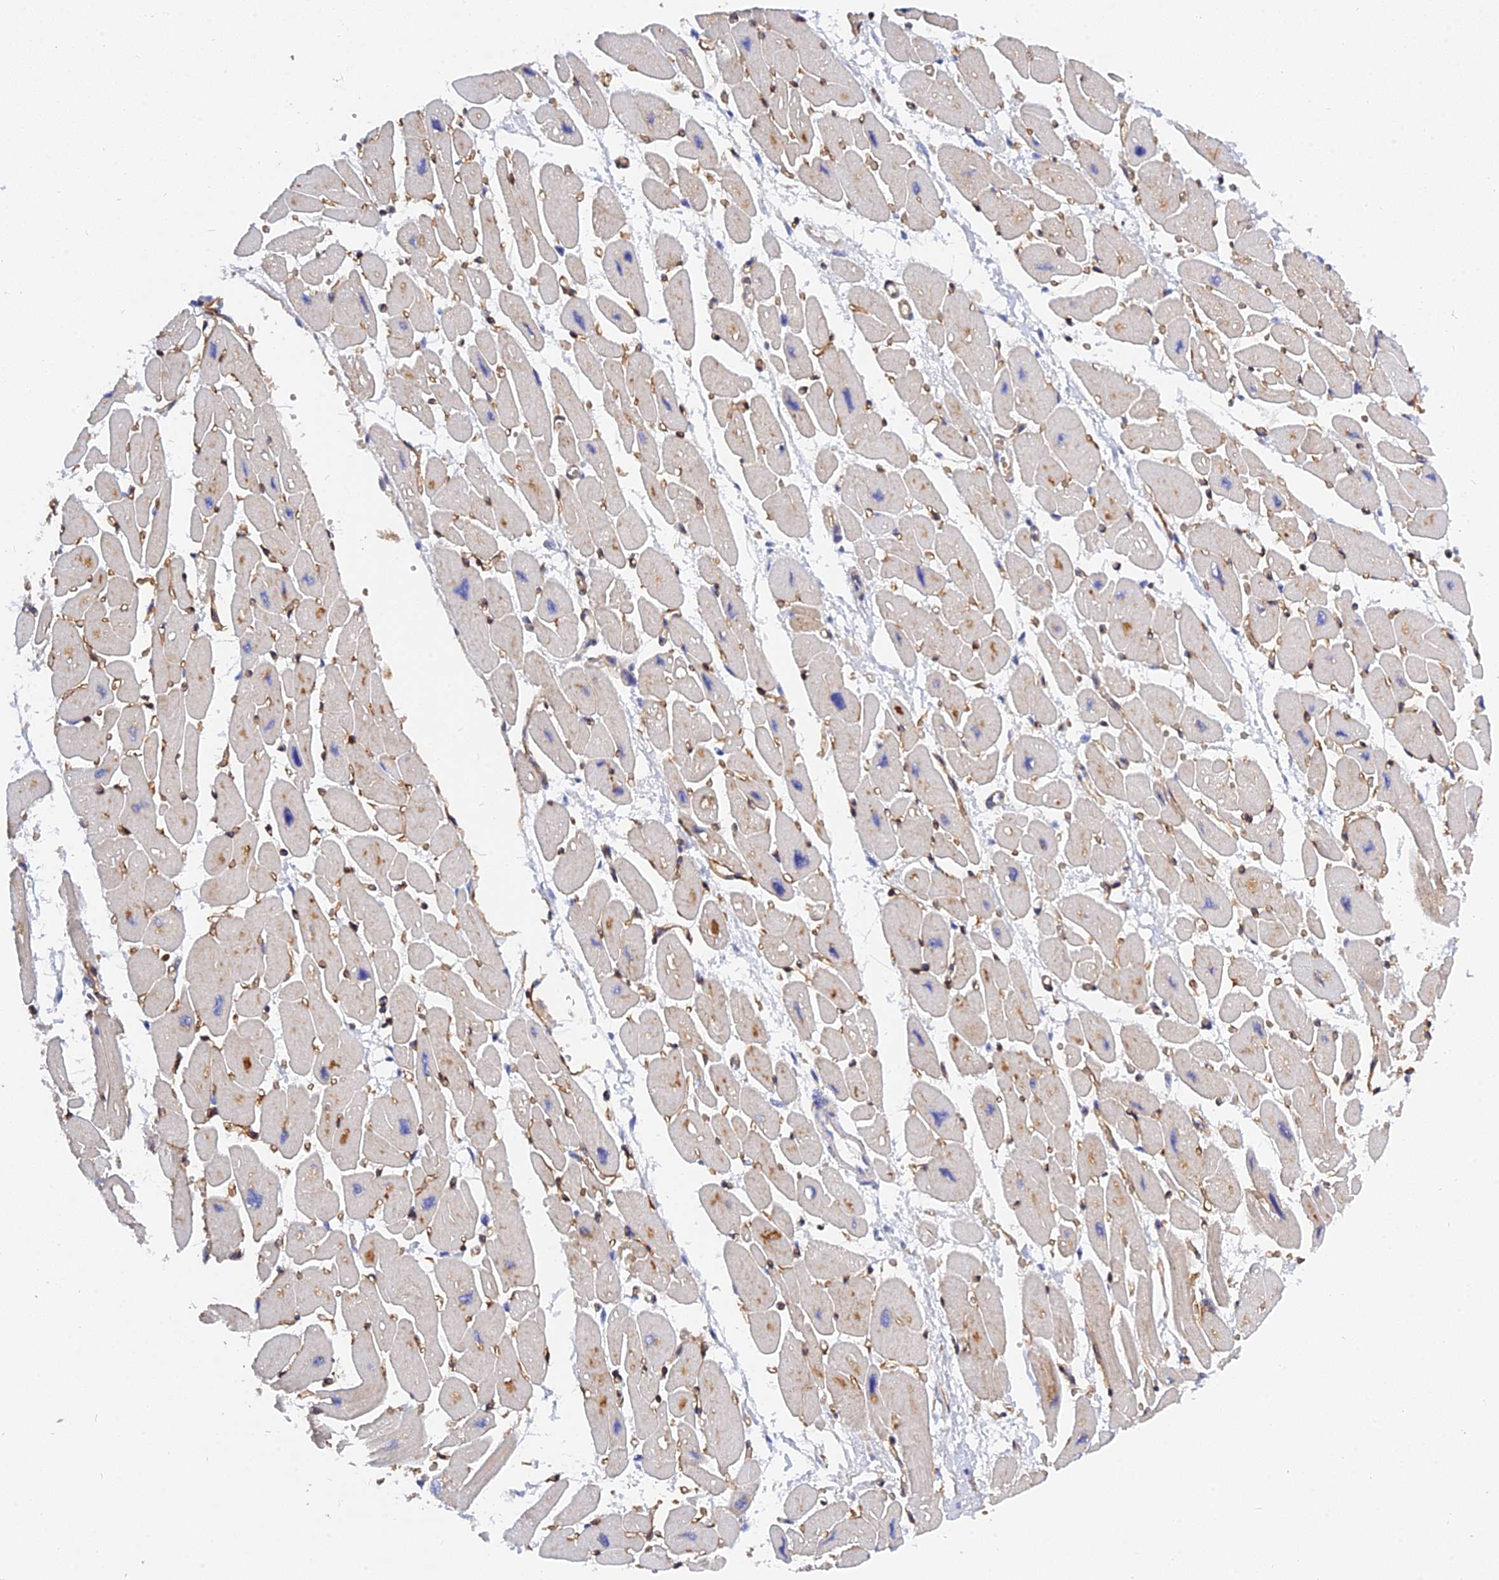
{"staining": {"intensity": "weak", "quantity": "25%-75%", "location": "cytoplasmic/membranous"}, "tissue": "heart muscle", "cell_type": "Cardiomyocytes", "image_type": "normal", "snomed": [{"axis": "morphology", "description": "Normal tissue, NOS"}, {"axis": "topography", "description": "Heart"}], "caption": "Immunohistochemical staining of unremarkable human heart muscle exhibits low levels of weak cytoplasmic/membranous expression in about 25%-75% of cardiomyocytes. (DAB IHC with brightfield microscopy, high magnification).", "gene": "MRPL35", "patient": {"sex": "female", "age": 54}}